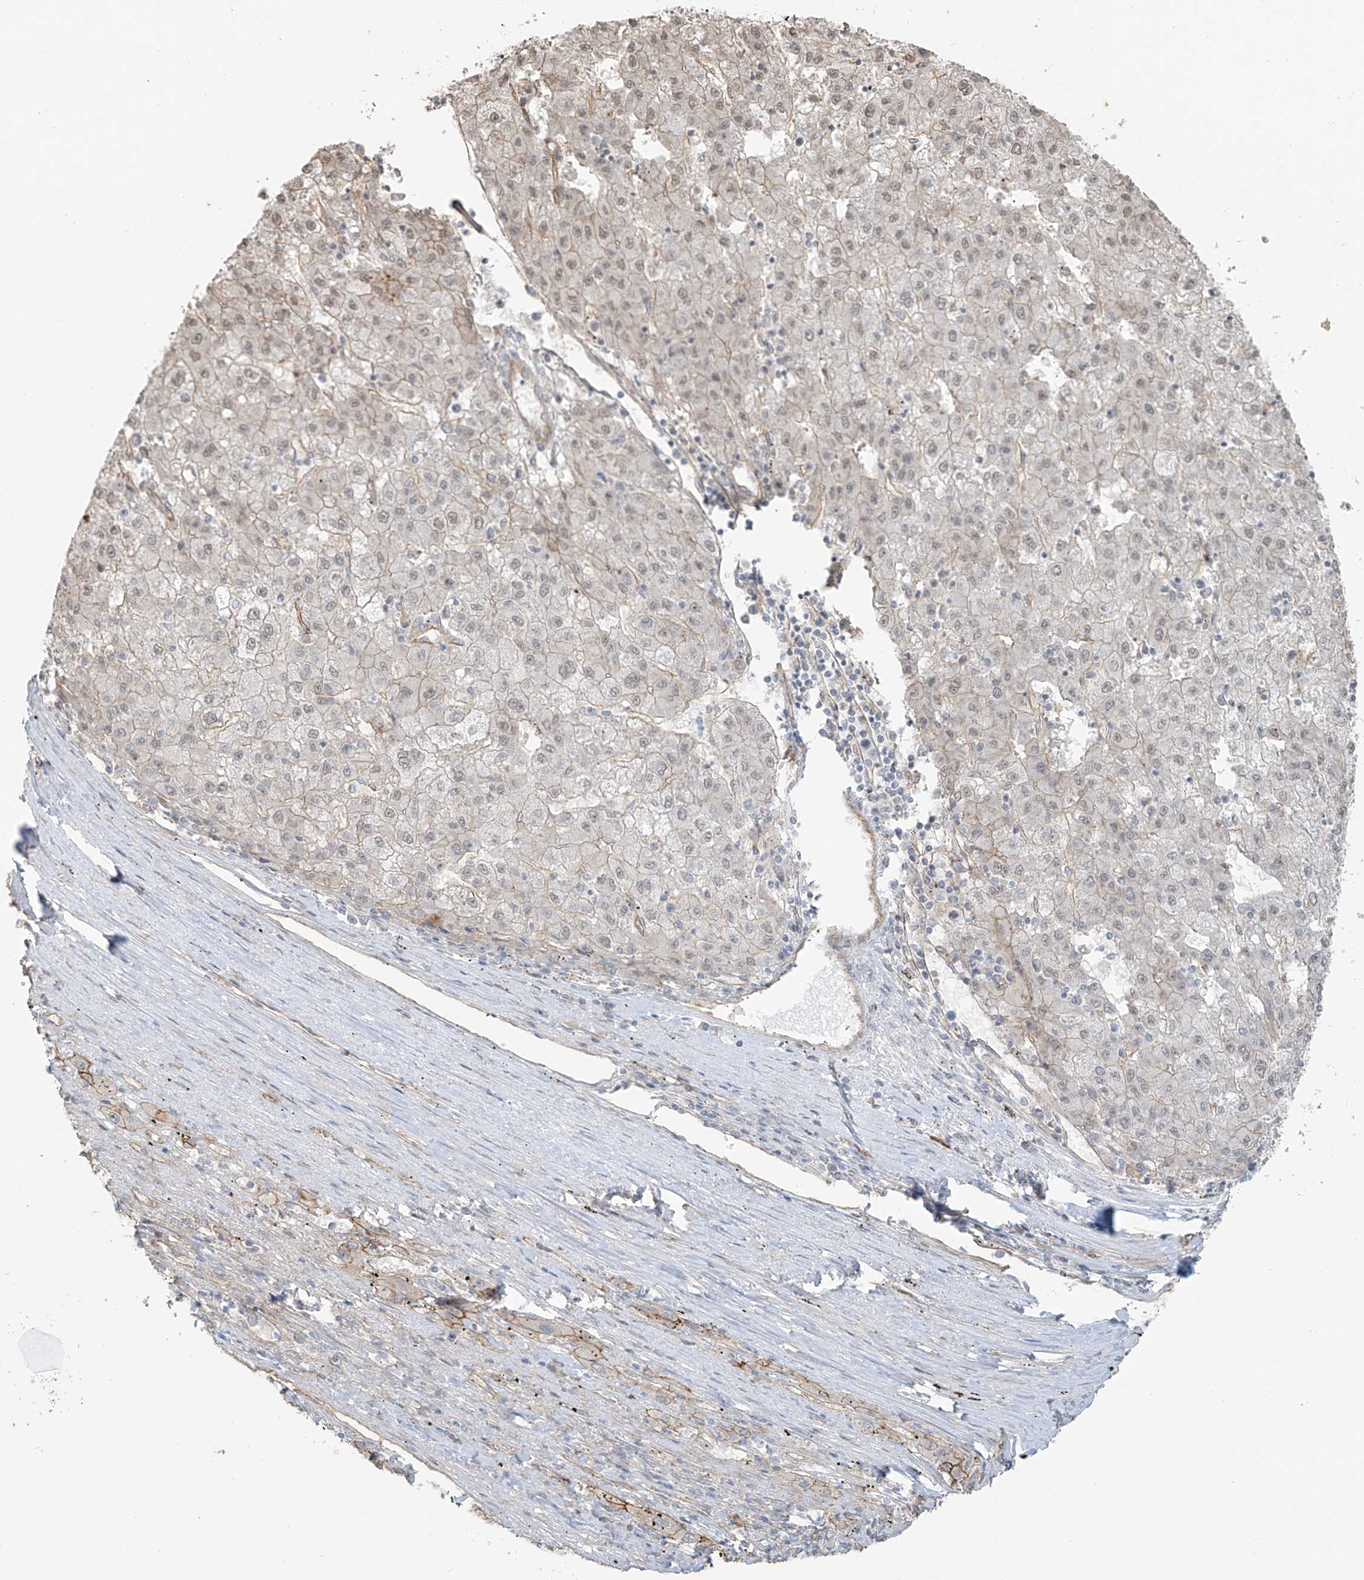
{"staining": {"intensity": "weak", "quantity": "25%-75%", "location": "nuclear"}, "tissue": "liver cancer", "cell_type": "Tumor cells", "image_type": "cancer", "snomed": [{"axis": "morphology", "description": "Carcinoma, Hepatocellular, NOS"}, {"axis": "topography", "description": "Liver"}], "caption": "A brown stain labels weak nuclear expression of a protein in liver cancer tumor cells.", "gene": "TUBE1", "patient": {"sex": "male", "age": 72}}